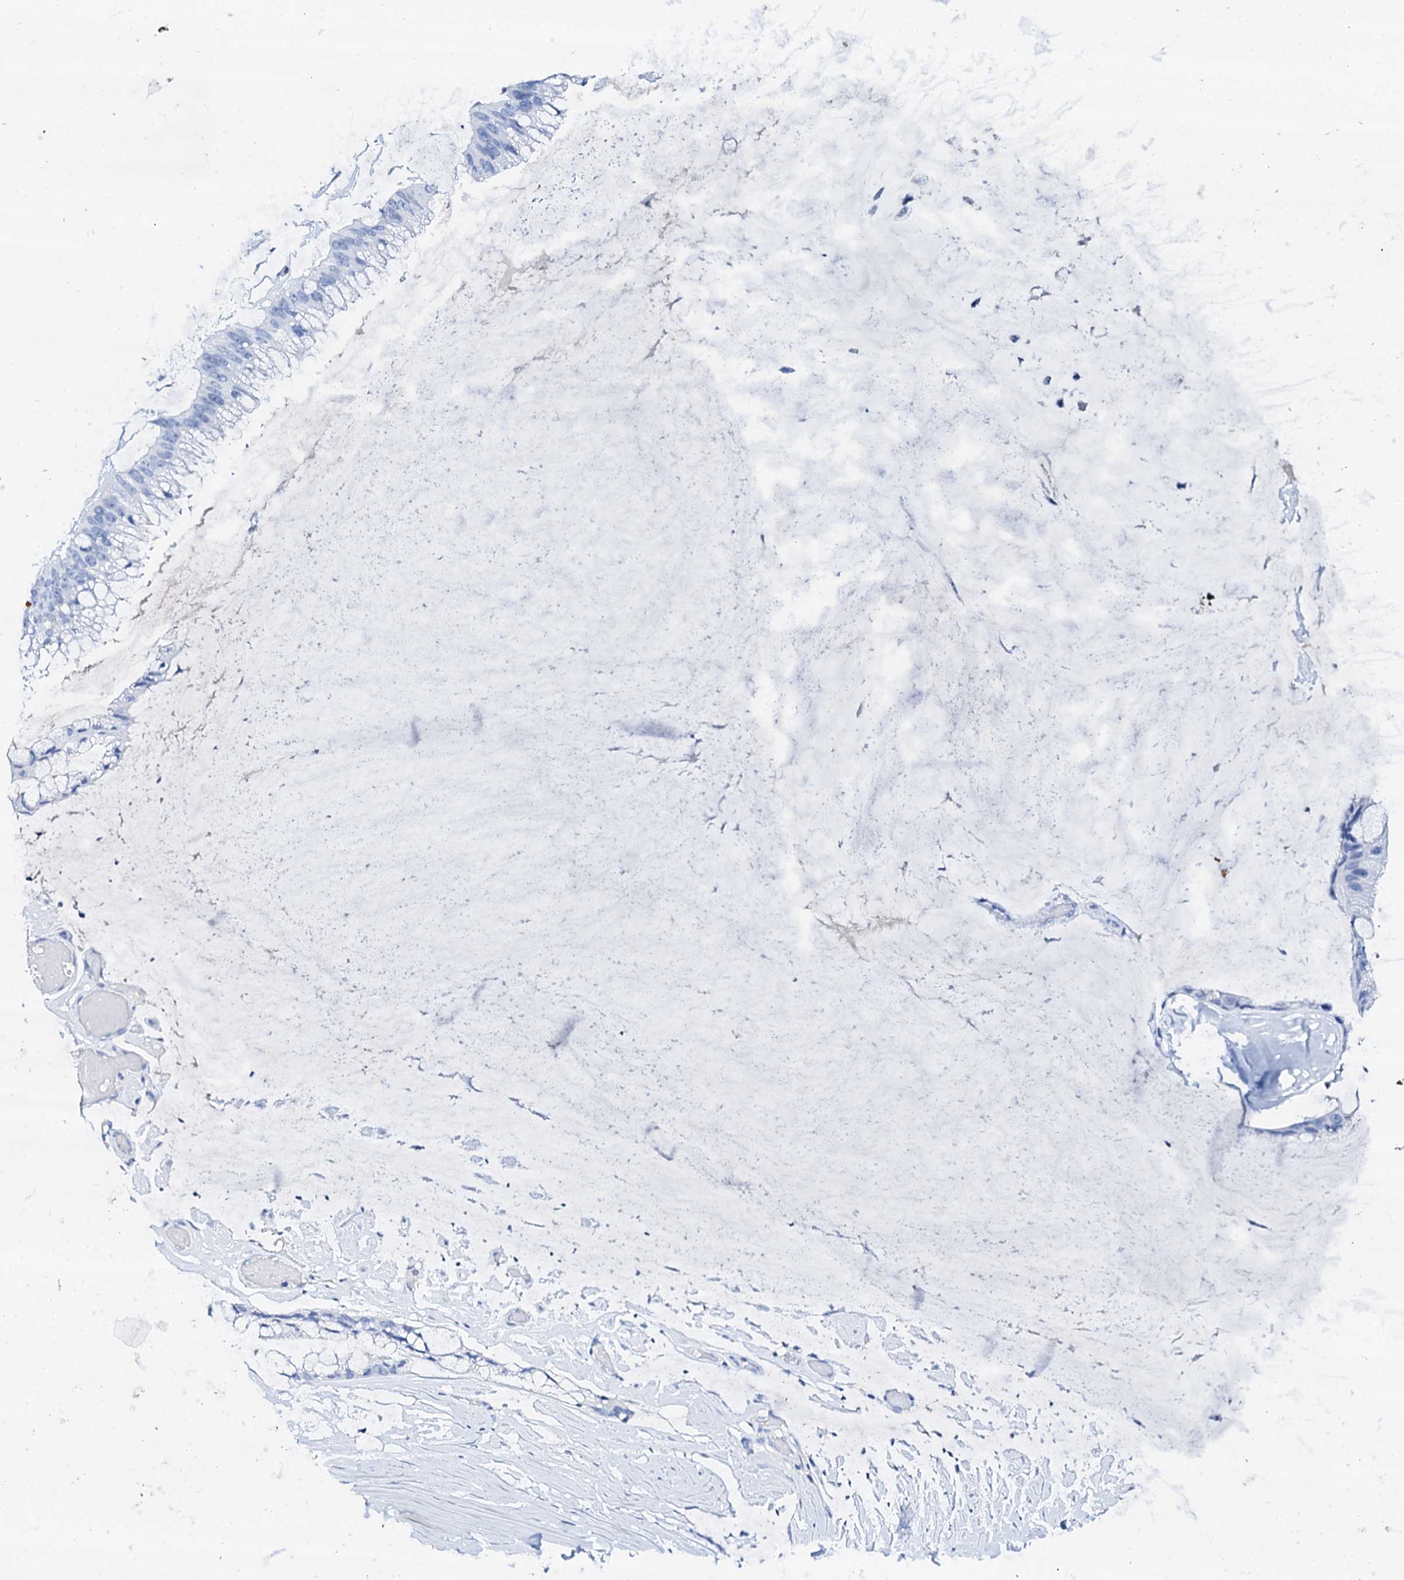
{"staining": {"intensity": "negative", "quantity": "none", "location": "none"}, "tissue": "ovarian cancer", "cell_type": "Tumor cells", "image_type": "cancer", "snomed": [{"axis": "morphology", "description": "Cystadenocarcinoma, mucinous, NOS"}, {"axis": "topography", "description": "Ovary"}], "caption": "High magnification brightfield microscopy of ovarian mucinous cystadenocarcinoma stained with DAB (3,3'-diaminobenzidine) (brown) and counterstained with hematoxylin (blue): tumor cells show no significant staining.", "gene": "FBXL16", "patient": {"sex": "female", "age": 39}}